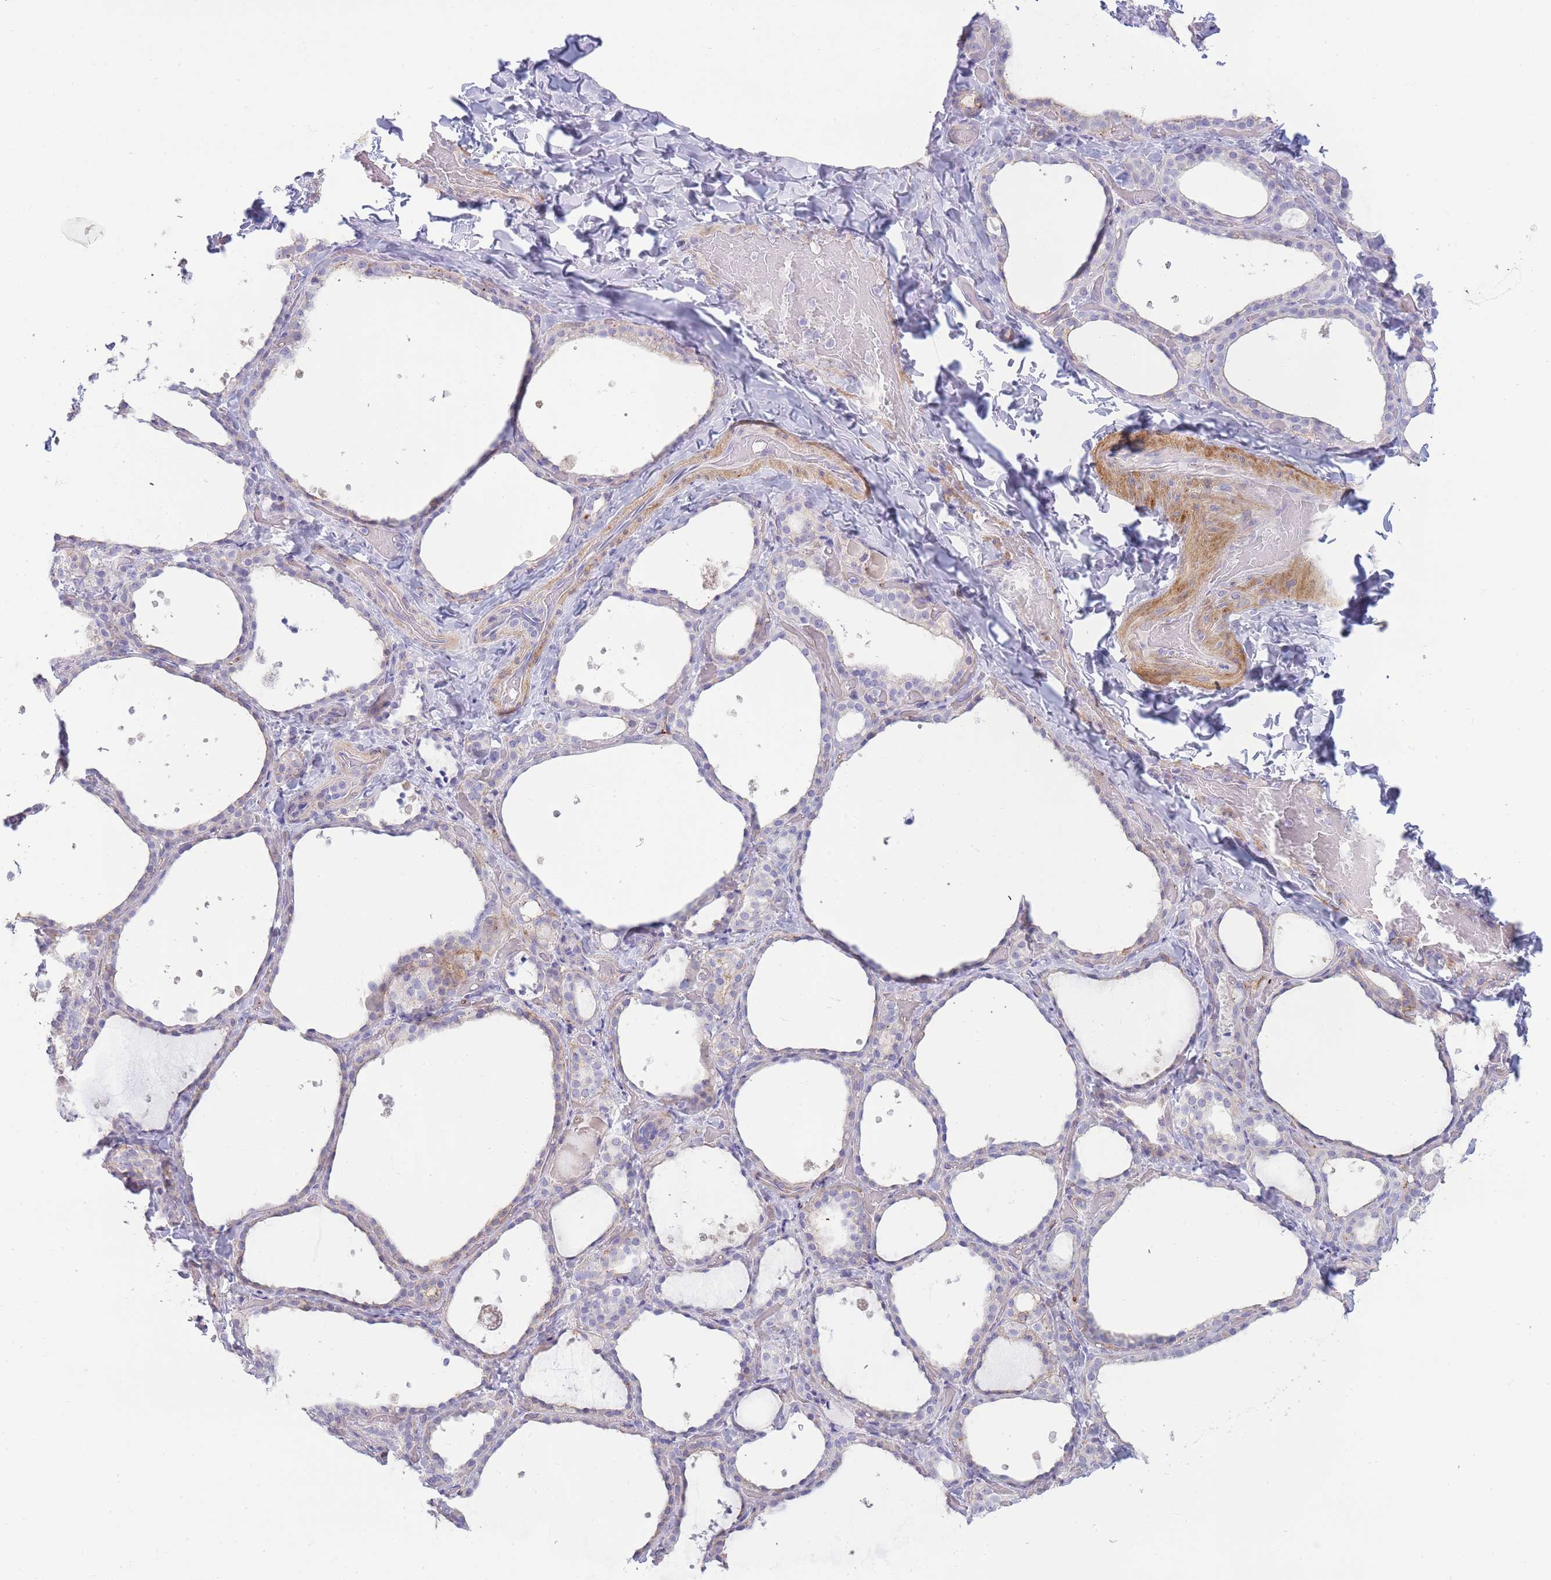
{"staining": {"intensity": "moderate", "quantity": "<25%", "location": "cytoplasmic/membranous"}, "tissue": "thyroid gland", "cell_type": "Glandular cells", "image_type": "normal", "snomed": [{"axis": "morphology", "description": "Normal tissue, NOS"}, {"axis": "topography", "description": "Thyroid gland"}], "caption": "This is an image of immunohistochemistry staining of normal thyroid gland, which shows moderate positivity in the cytoplasmic/membranous of glandular cells.", "gene": "UTP14A", "patient": {"sex": "female", "age": 44}}